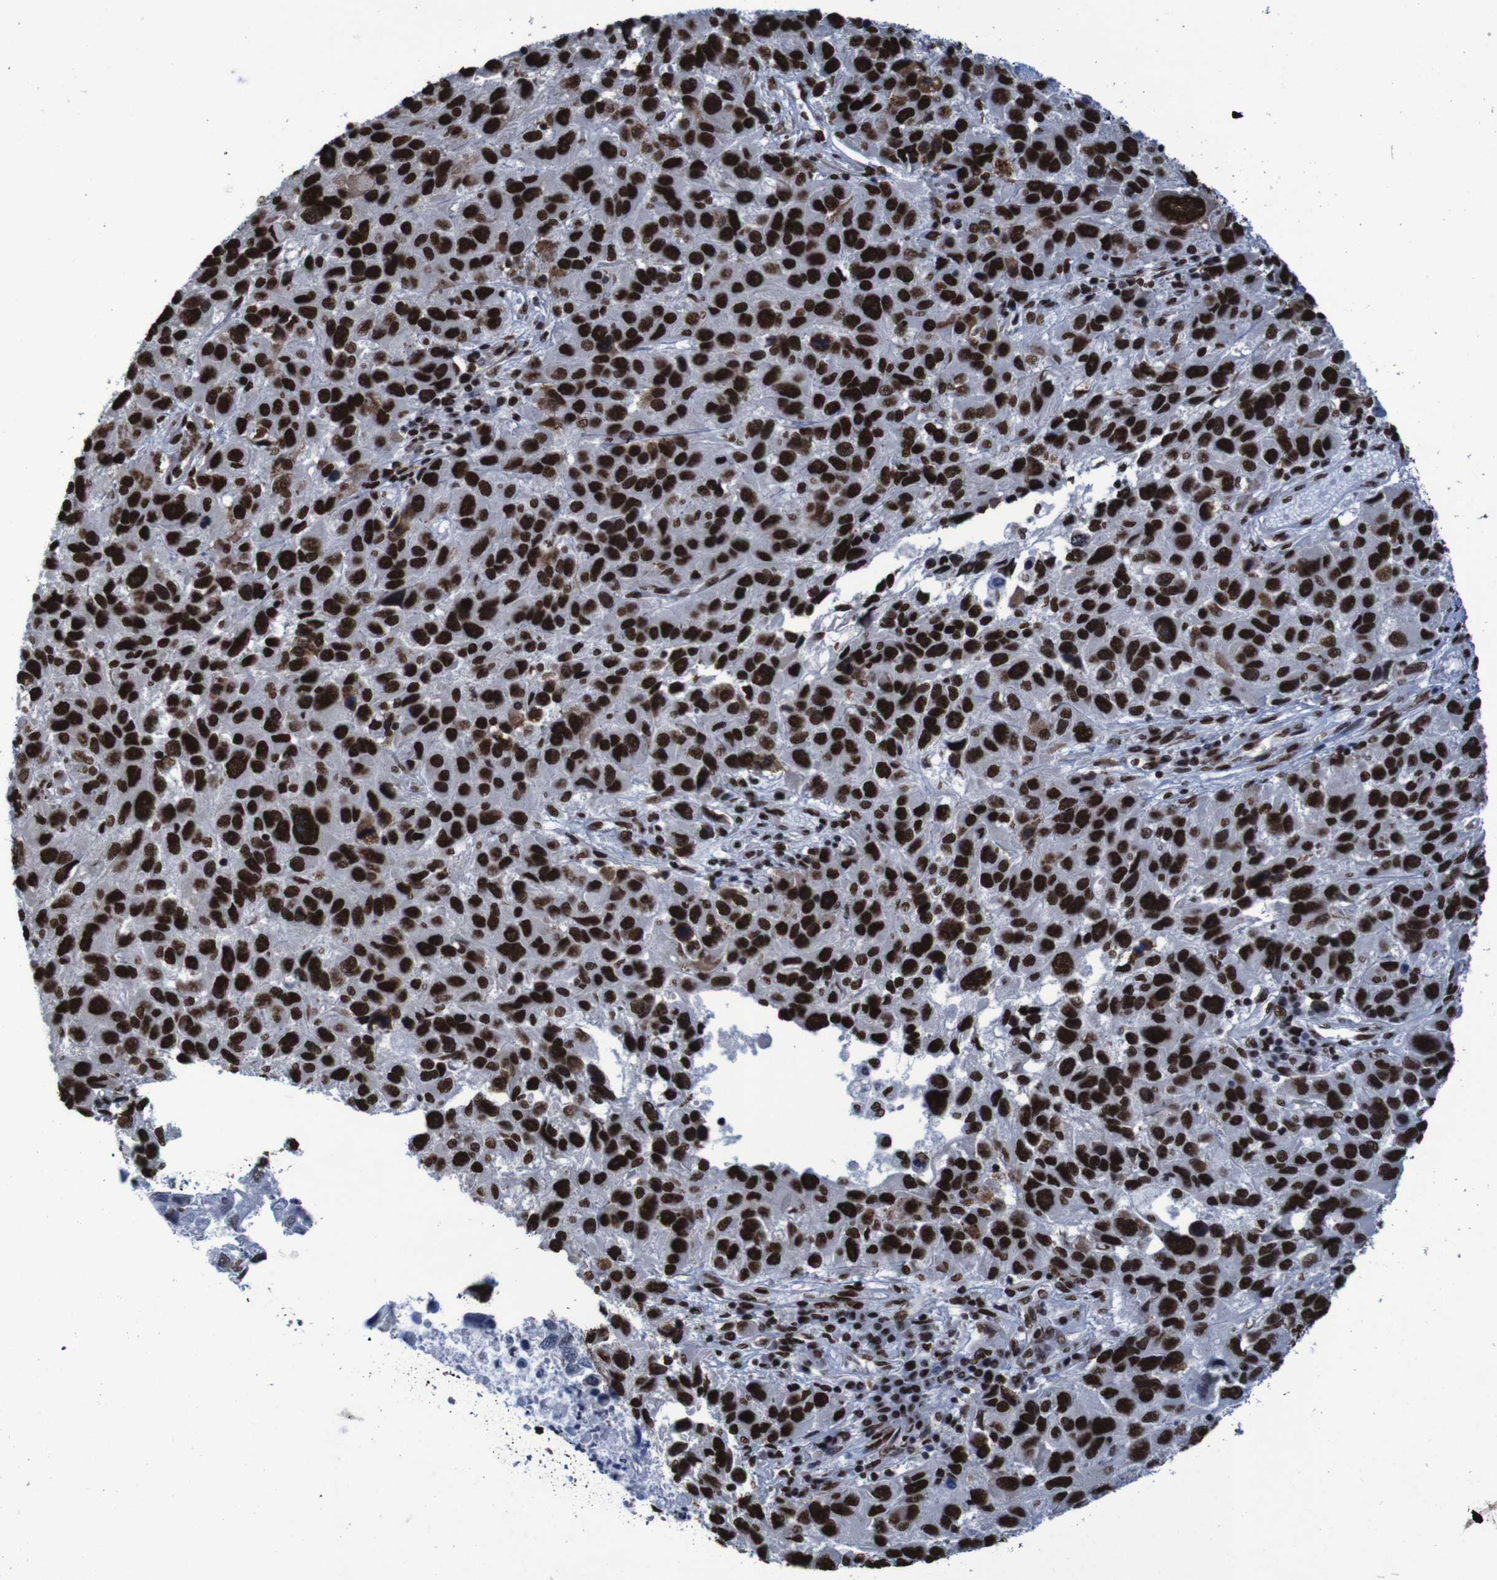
{"staining": {"intensity": "strong", "quantity": ">75%", "location": "nuclear"}, "tissue": "melanoma", "cell_type": "Tumor cells", "image_type": "cancer", "snomed": [{"axis": "morphology", "description": "Malignant melanoma, NOS"}, {"axis": "topography", "description": "Skin"}], "caption": "IHC of malignant melanoma exhibits high levels of strong nuclear expression in approximately >75% of tumor cells. (brown staining indicates protein expression, while blue staining denotes nuclei).", "gene": "HNRNPR", "patient": {"sex": "male", "age": 53}}